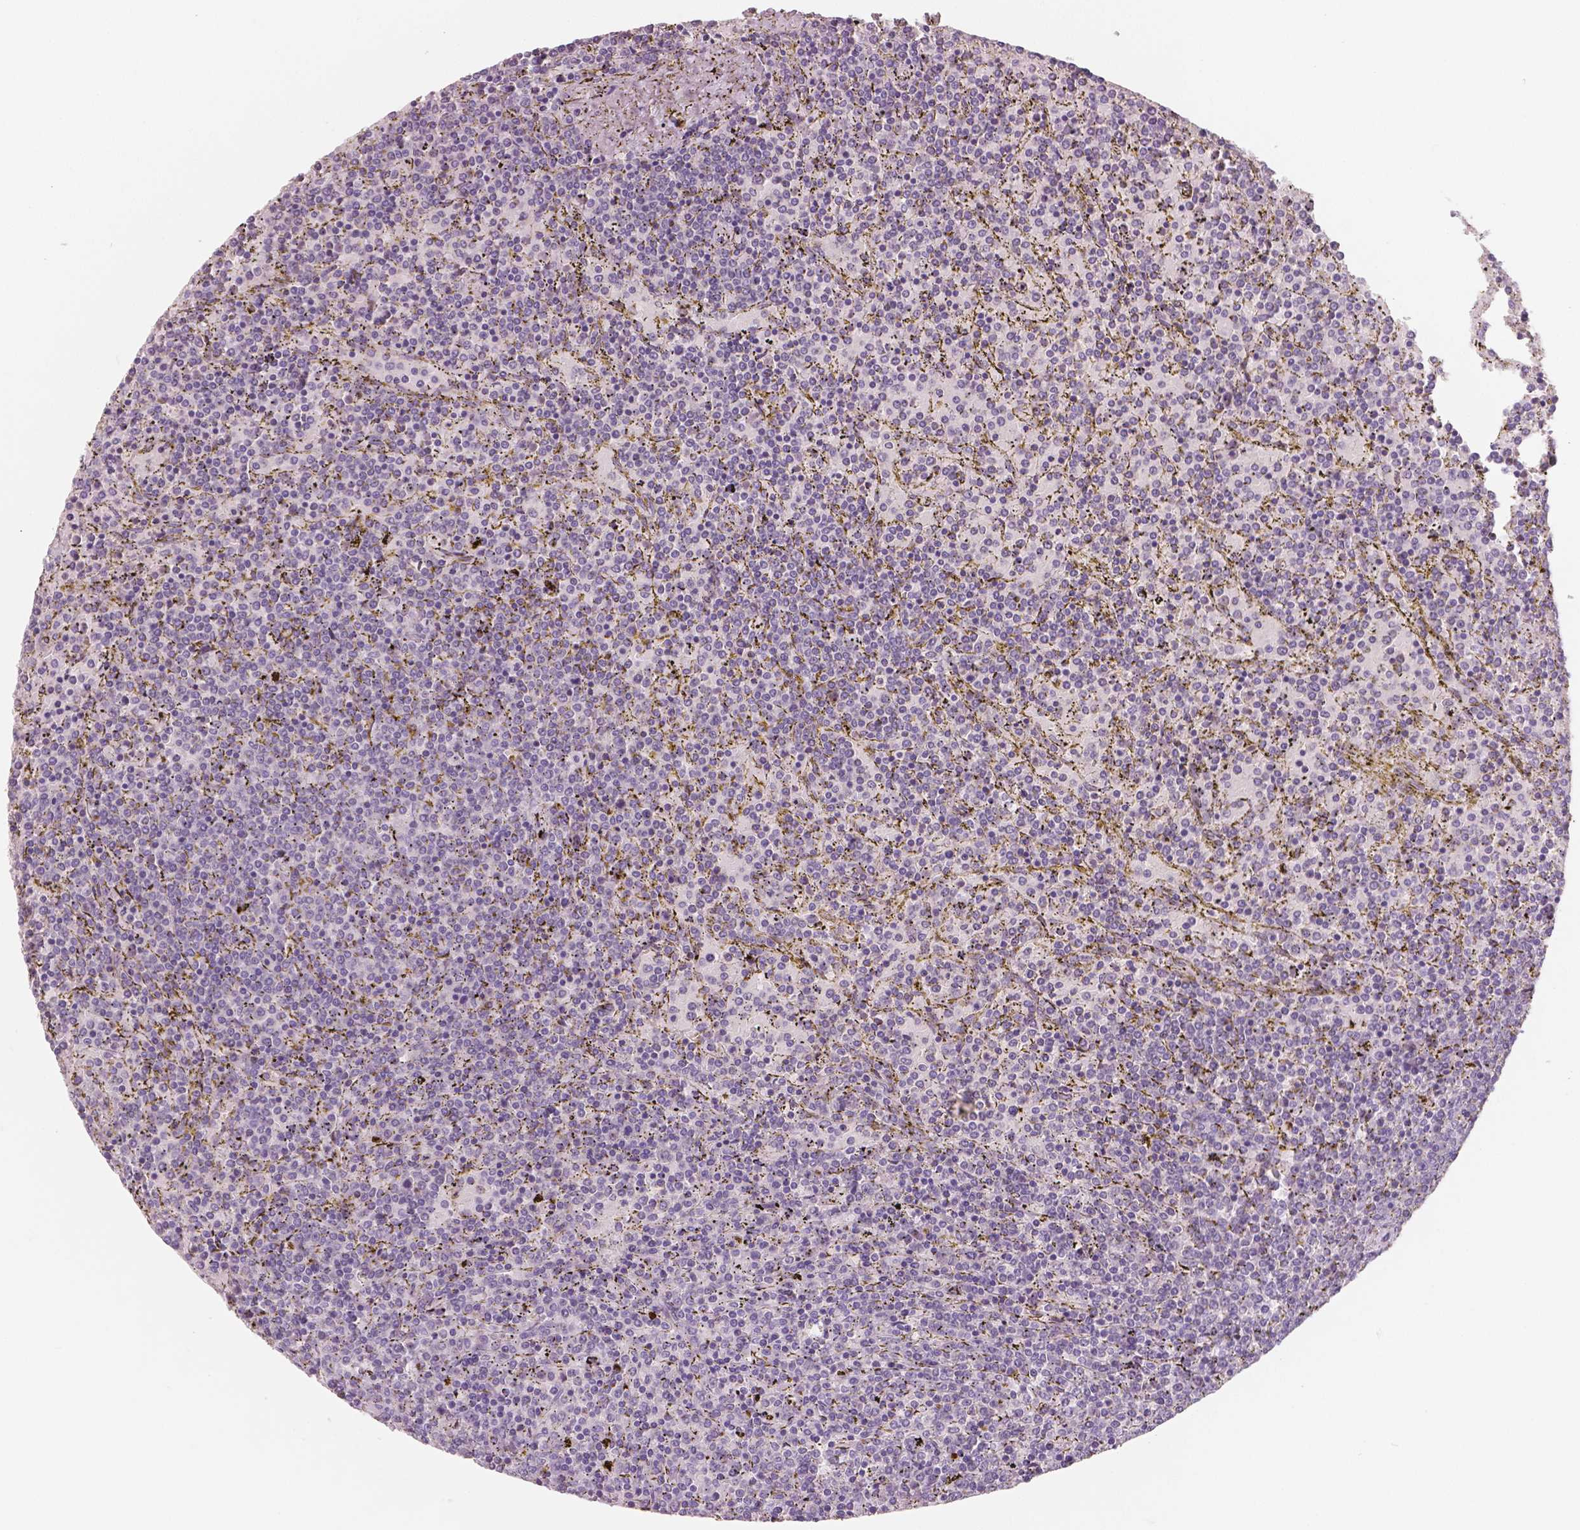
{"staining": {"intensity": "negative", "quantity": "none", "location": "none"}, "tissue": "lymphoma", "cell_type": "Tumor cells", "image_type": "cancer", "snomed": [{"axis": "morphology", "description": "Malignant lymphoma, non-Hodgkin's type, Low grade"}, {"axis": "topography", "description": "Spleen"}], "caption": "Protein analysis of lymphoma displays no significant staining in tumor cells.", "gene": "APOA4", "patient": {"sex": "female", "age": 77}}